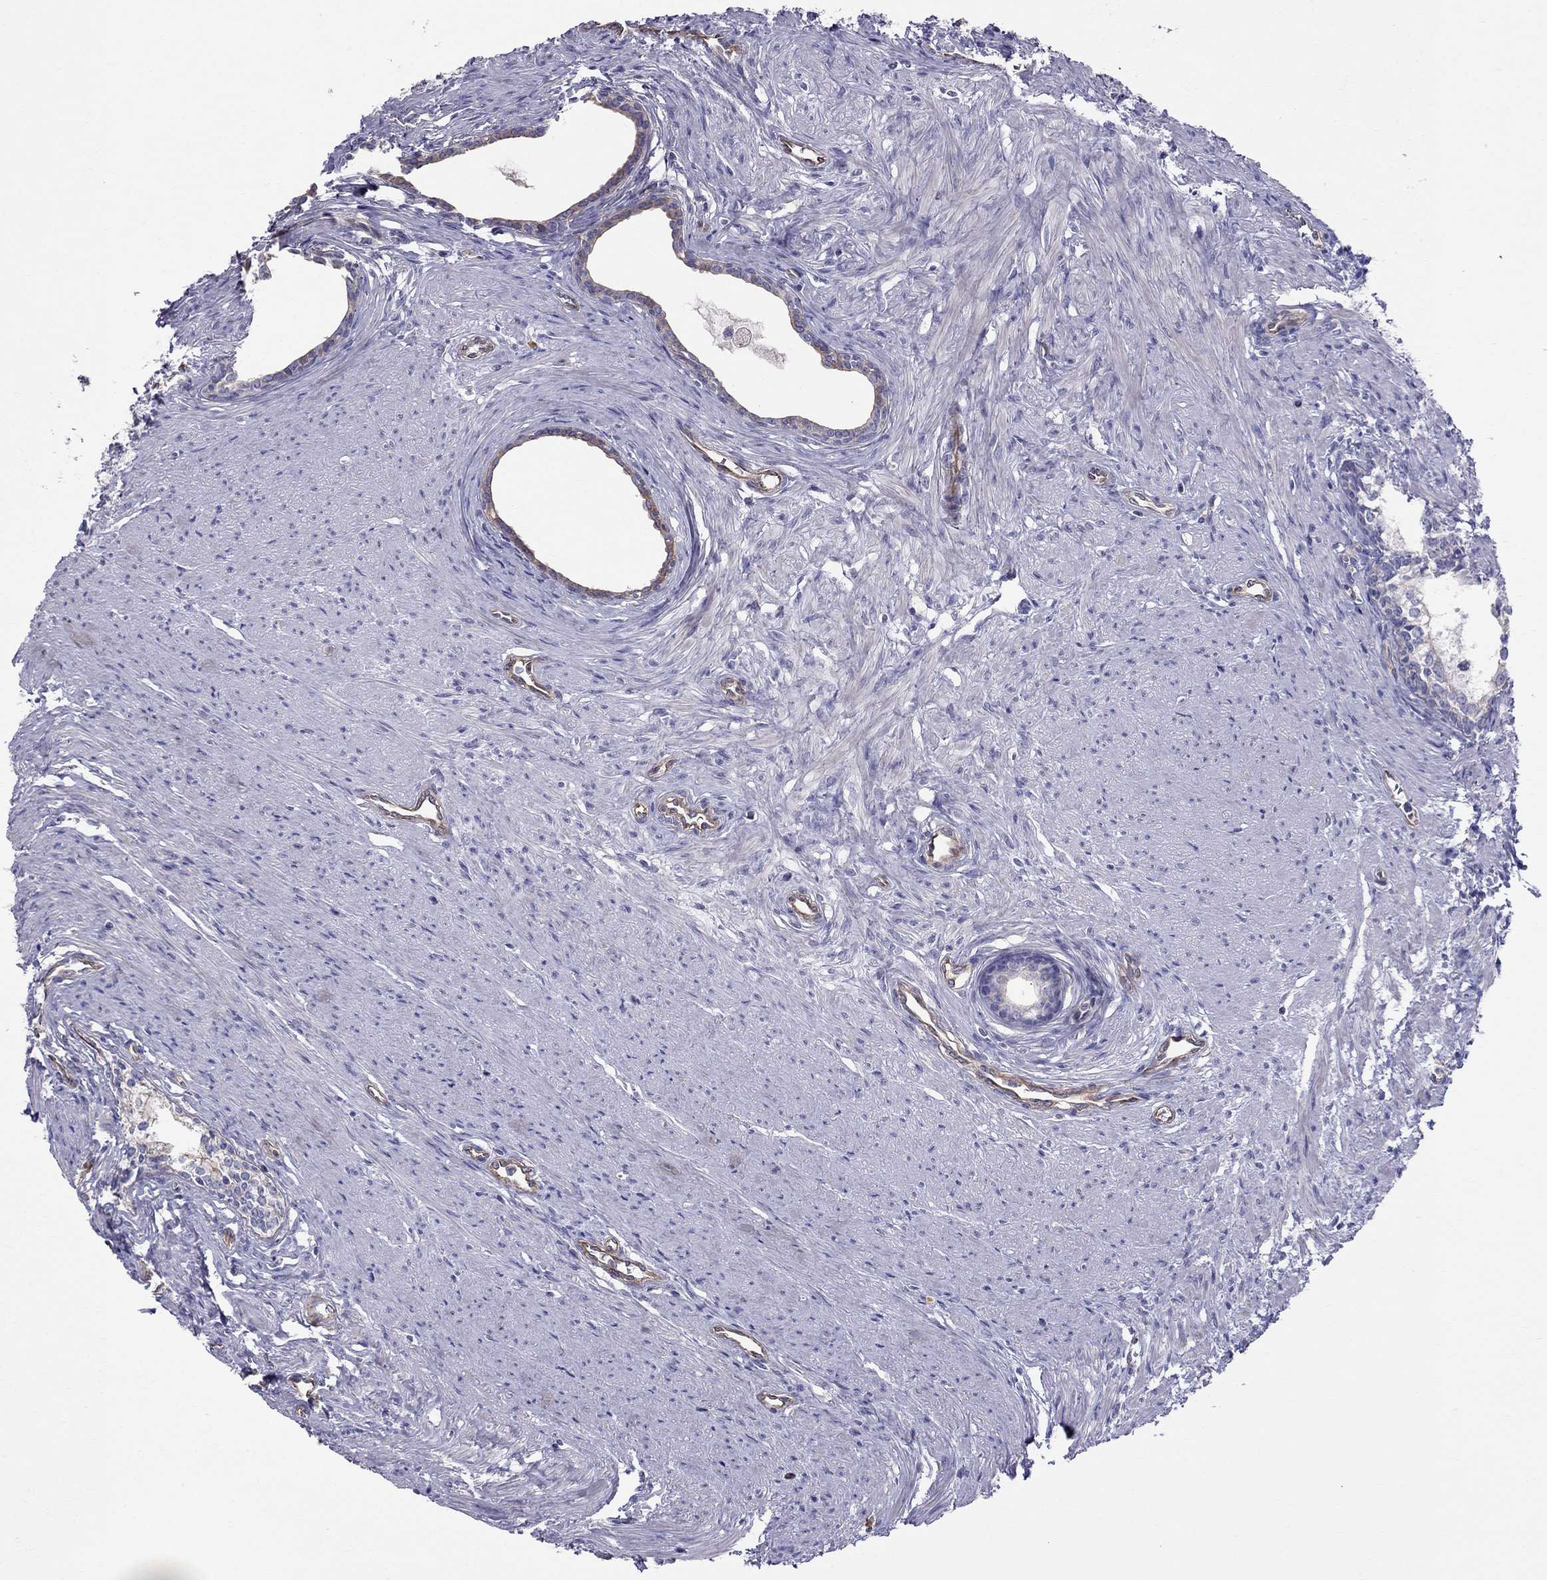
{"staining": {"intensity": "weak", "quantity": "25%-75%", "location": "cytoplasmic/membranous"}, "tissue": "prostate", "cell_type": "Glandular cells", "image_type": "normal", "snomed": [{"axis": "morphology", "description": "Normal tissue, NOS"}, {"axis": "topography", "description": "Prostate"}], "caption": "Benign prostate exhibits weak cytoplasmic/membranous staining in about 25%-75% of glandular cells.", "gene": "ENOX1", "patient": {"sex": "male", "age": 60}}